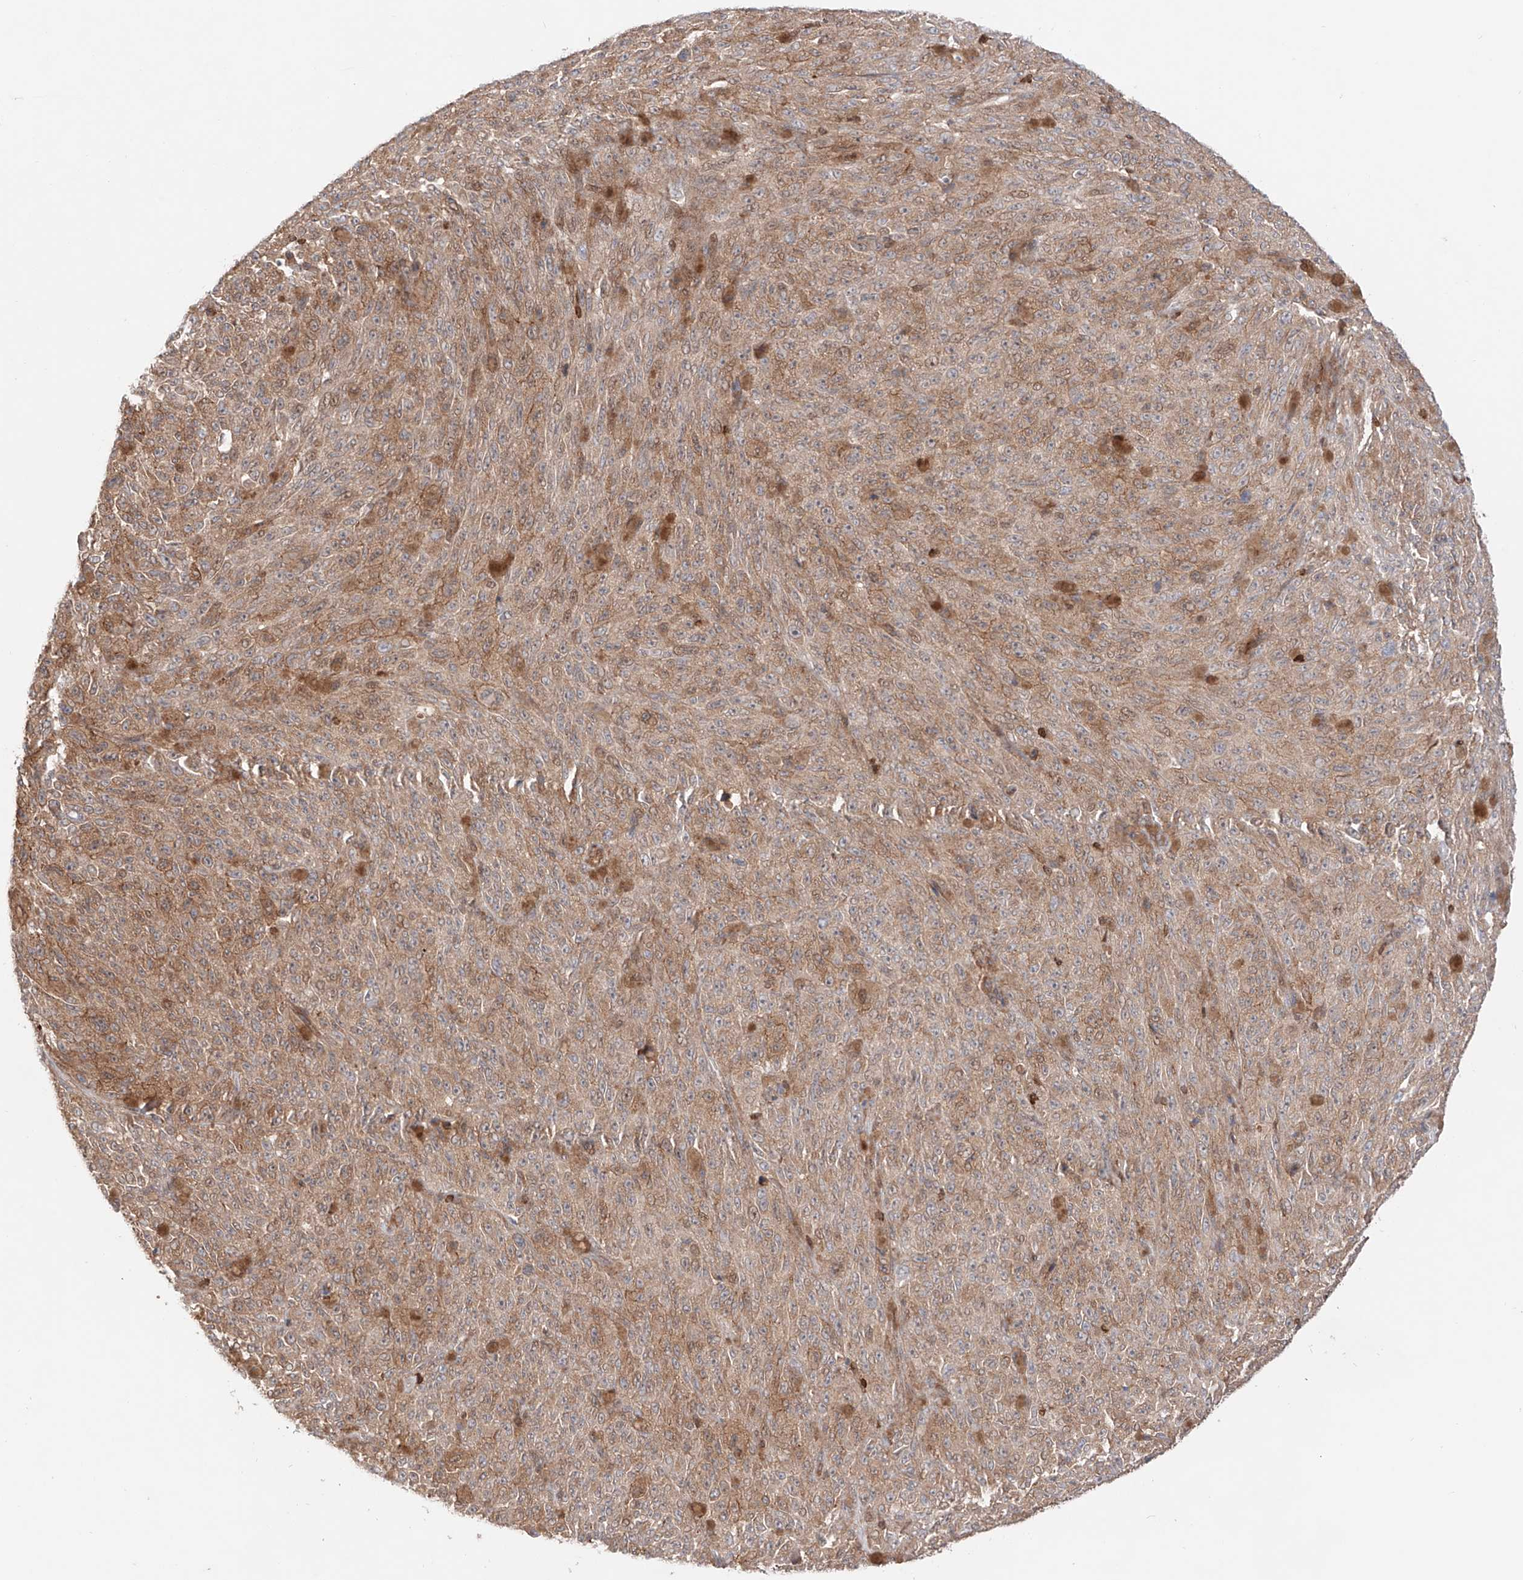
{"staining": {"intensity": "moderate", "quantity": "25%-75%", "location": "cytoplasmic/membranous"}, "tissue": "melanoma", "cell_type": "Tumor cells", "image_type": "cancer", "snomed": [{"axis": "morphology", "description": "Malignant melanoma, NOS"}, {"axis": "topography", "description": "Skin"}], "caption": "High-magnification brightfield microscopy of malignant melanoma stained with DAB (brown) and counterstained with hematoxylin (blue). tumor cells exhibit moderate cytoplasmic/membranous expression is present in about25%-75% of cells. The staining was performed using DAB (3,3'-diaminobenzidine) to visualize the protein expression in brown, while the nuclei were stained in blue with hematoxylin (Magnification: 20x).", "gene": "IGSF22", "patient": {"sex": "female", "age": 82}}